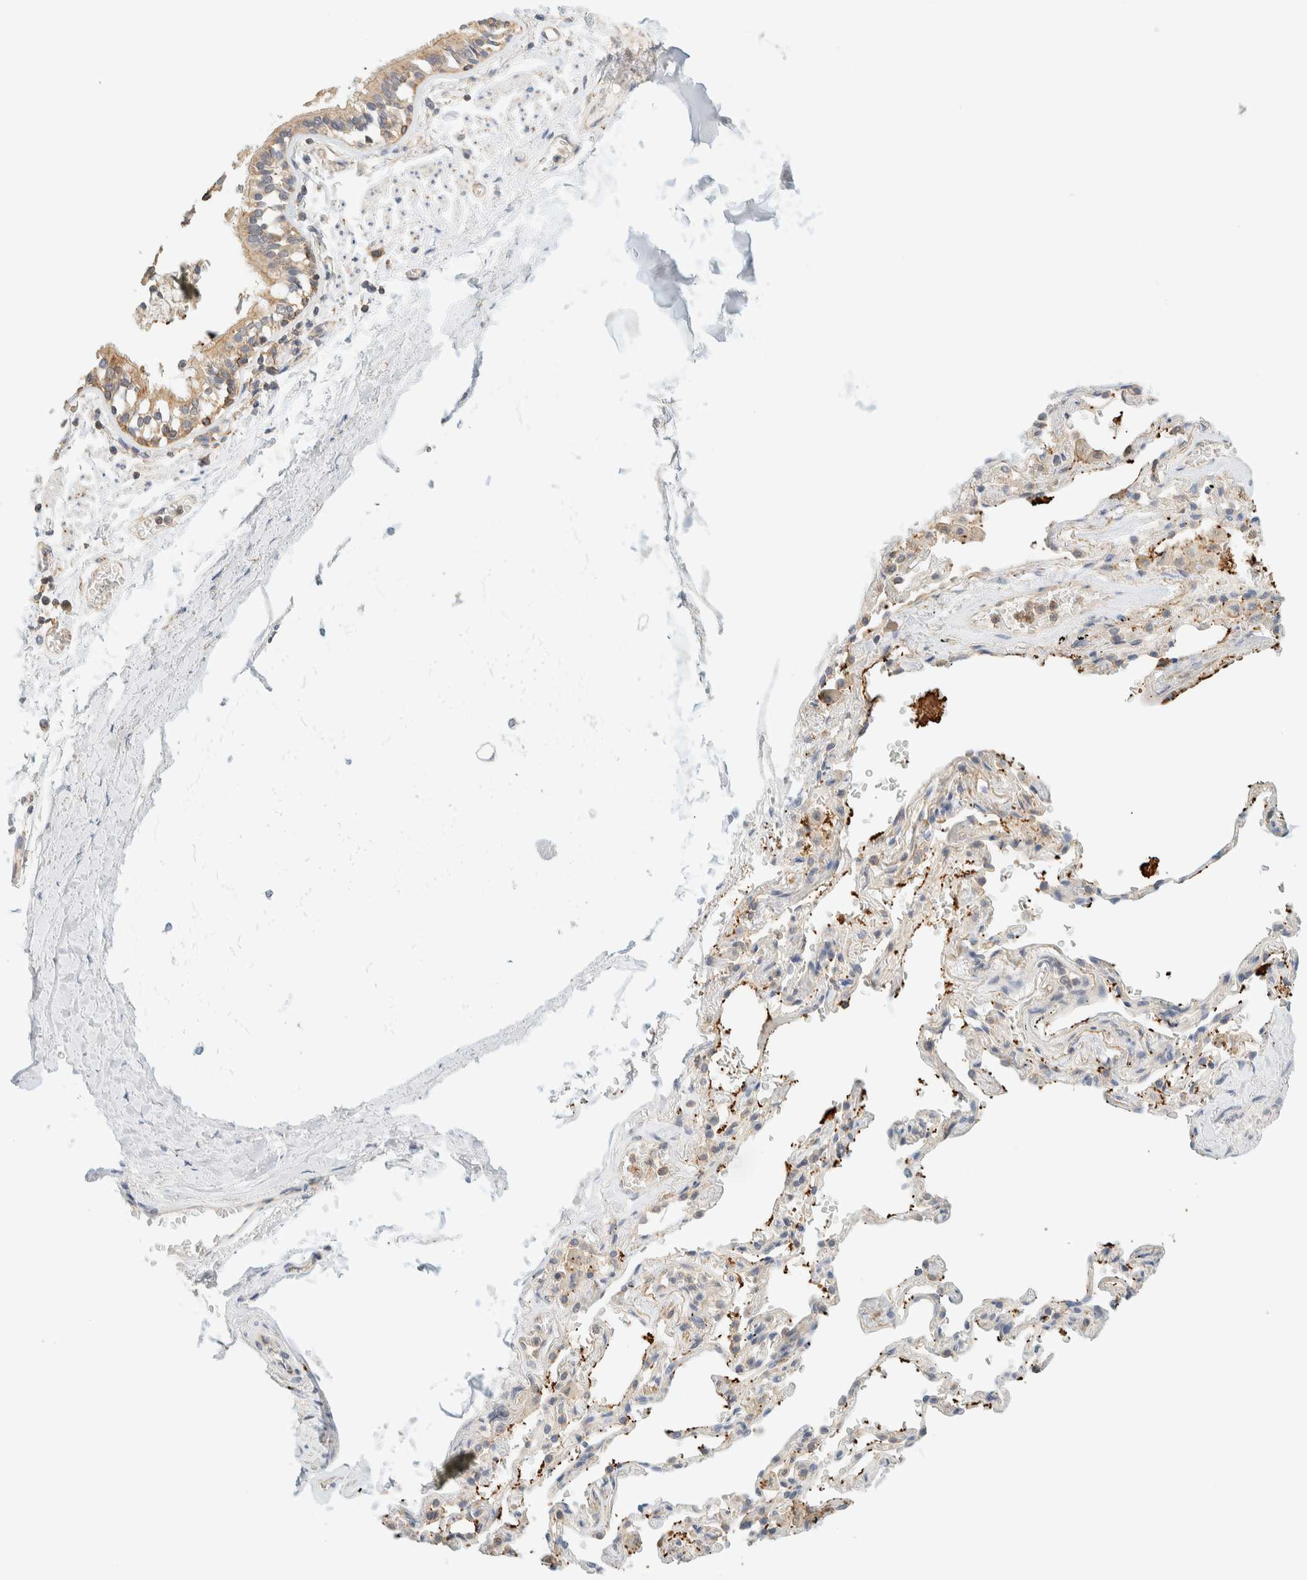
{"staining": {"intensity": "negative", "quantity": "none", "location": "none"}, "tissue": "adipose tissue", "cell_type": "Adipocytes", "image_type": "normal", "snomed": [{"axis": "morphology", "description": "Normal tissue, NOS"}, {"axis": "topography", "description": "Cartilage tissue"}, {"axis": "topography", "description": "Lung"}], "caption": "The immunohistochemistry histopathology image has no significant positivity in adipocytes of adipose tissue. Nuclei are stained in blue.", "gene": "TBC1D8B", "patient": {"sex": "female", "age": 77}}